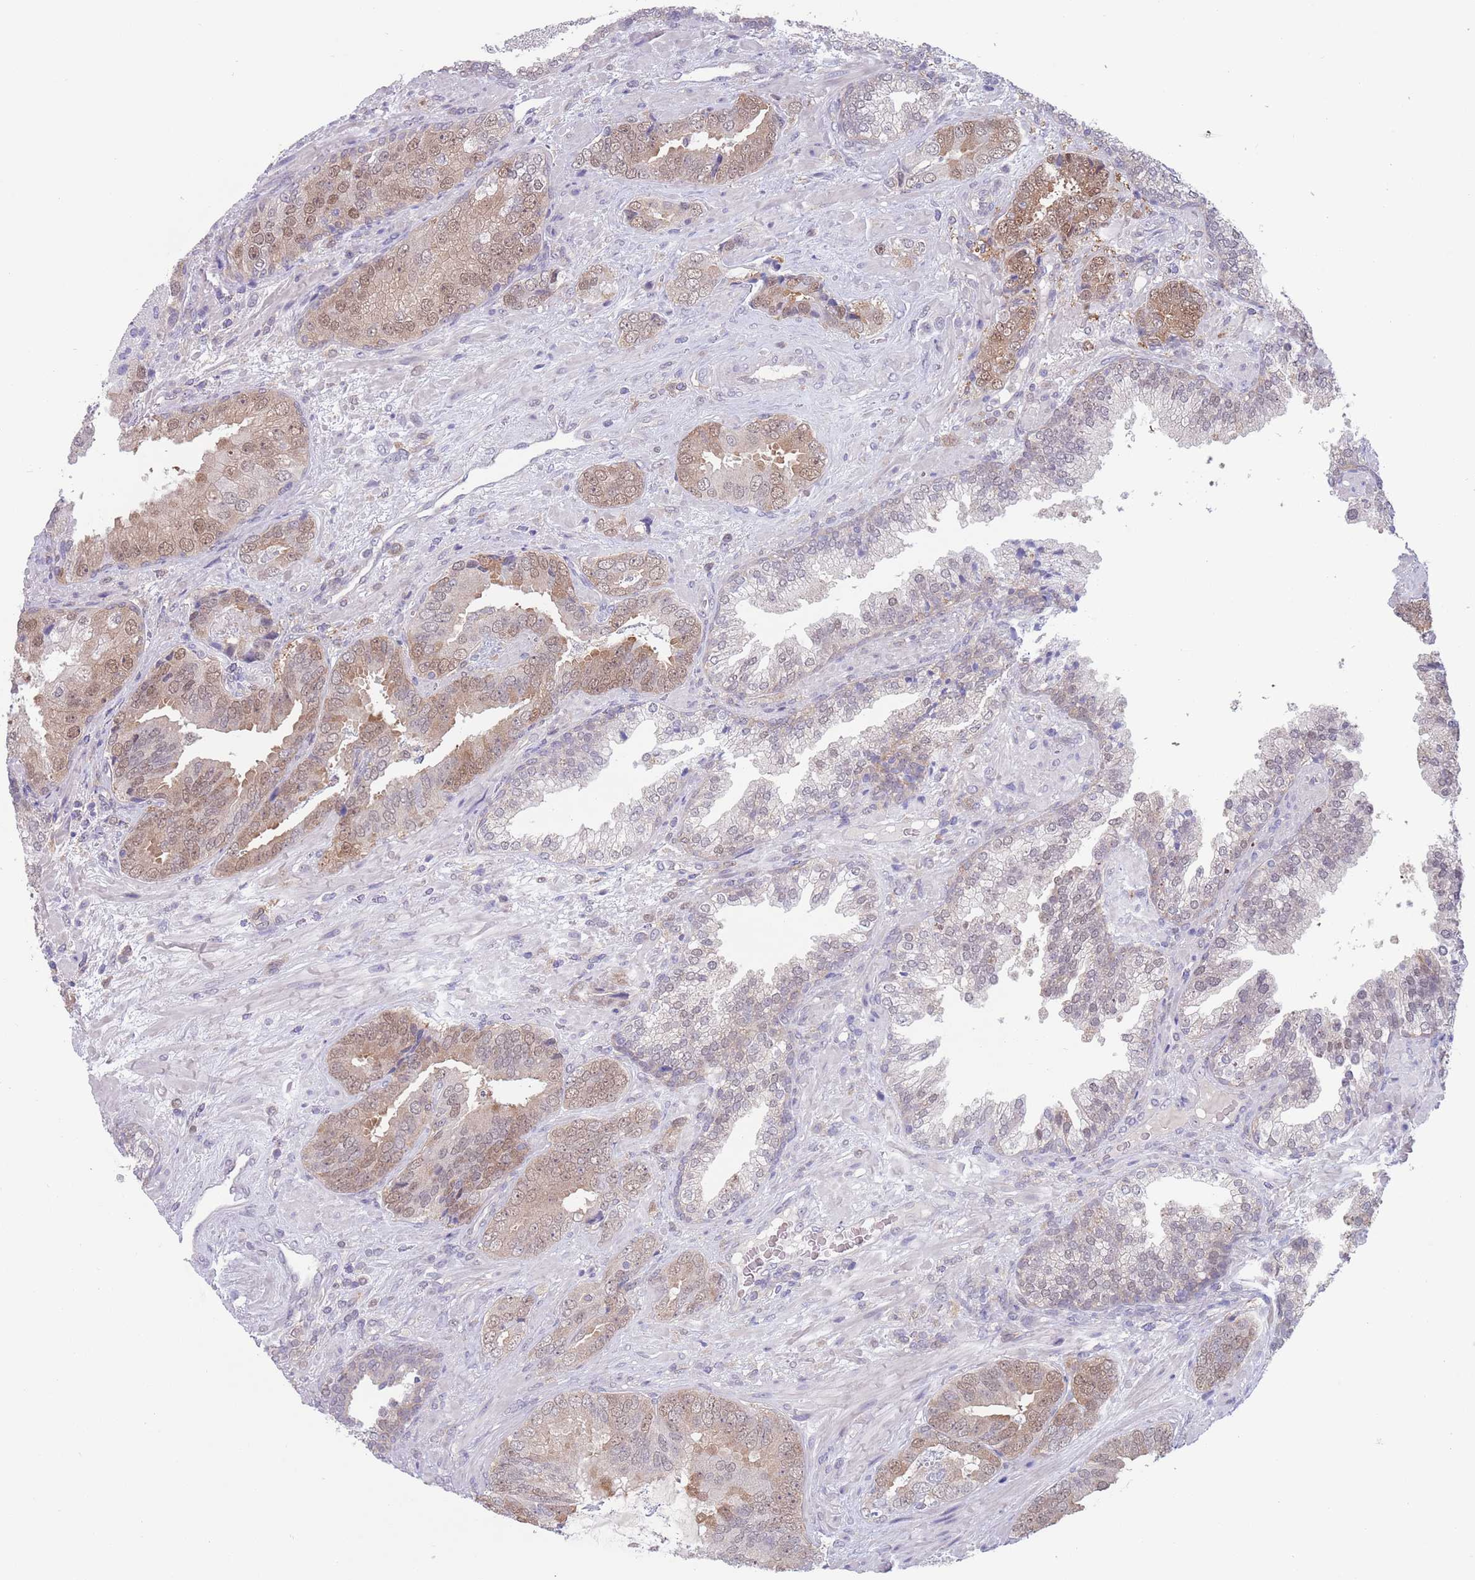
{"staining": {"intensity": "weak", "quantity": ">75%", "location": "cytoplasmic/membranous,nuclear"}, "tissue": "prostate cancer", "cell_type": "Tumor cells", "image_type": "cancer", "snomed": [{"axis": "morphology", "description": "Adenocarcinoma, High grade"}, {"axis": "topography", "description": "Prostate"}], "caption": "DAB (3,3'-diaminobenzidine) immunohistochemical staining of human high-grade adenocarcinoma (prostate) exhibits weak cytoplasmic/membranous and nuclear protein positivity in about >75% of tumor cells.", "gene": "CLNS1A", "patient": {"sex": "male", "age": 71}}